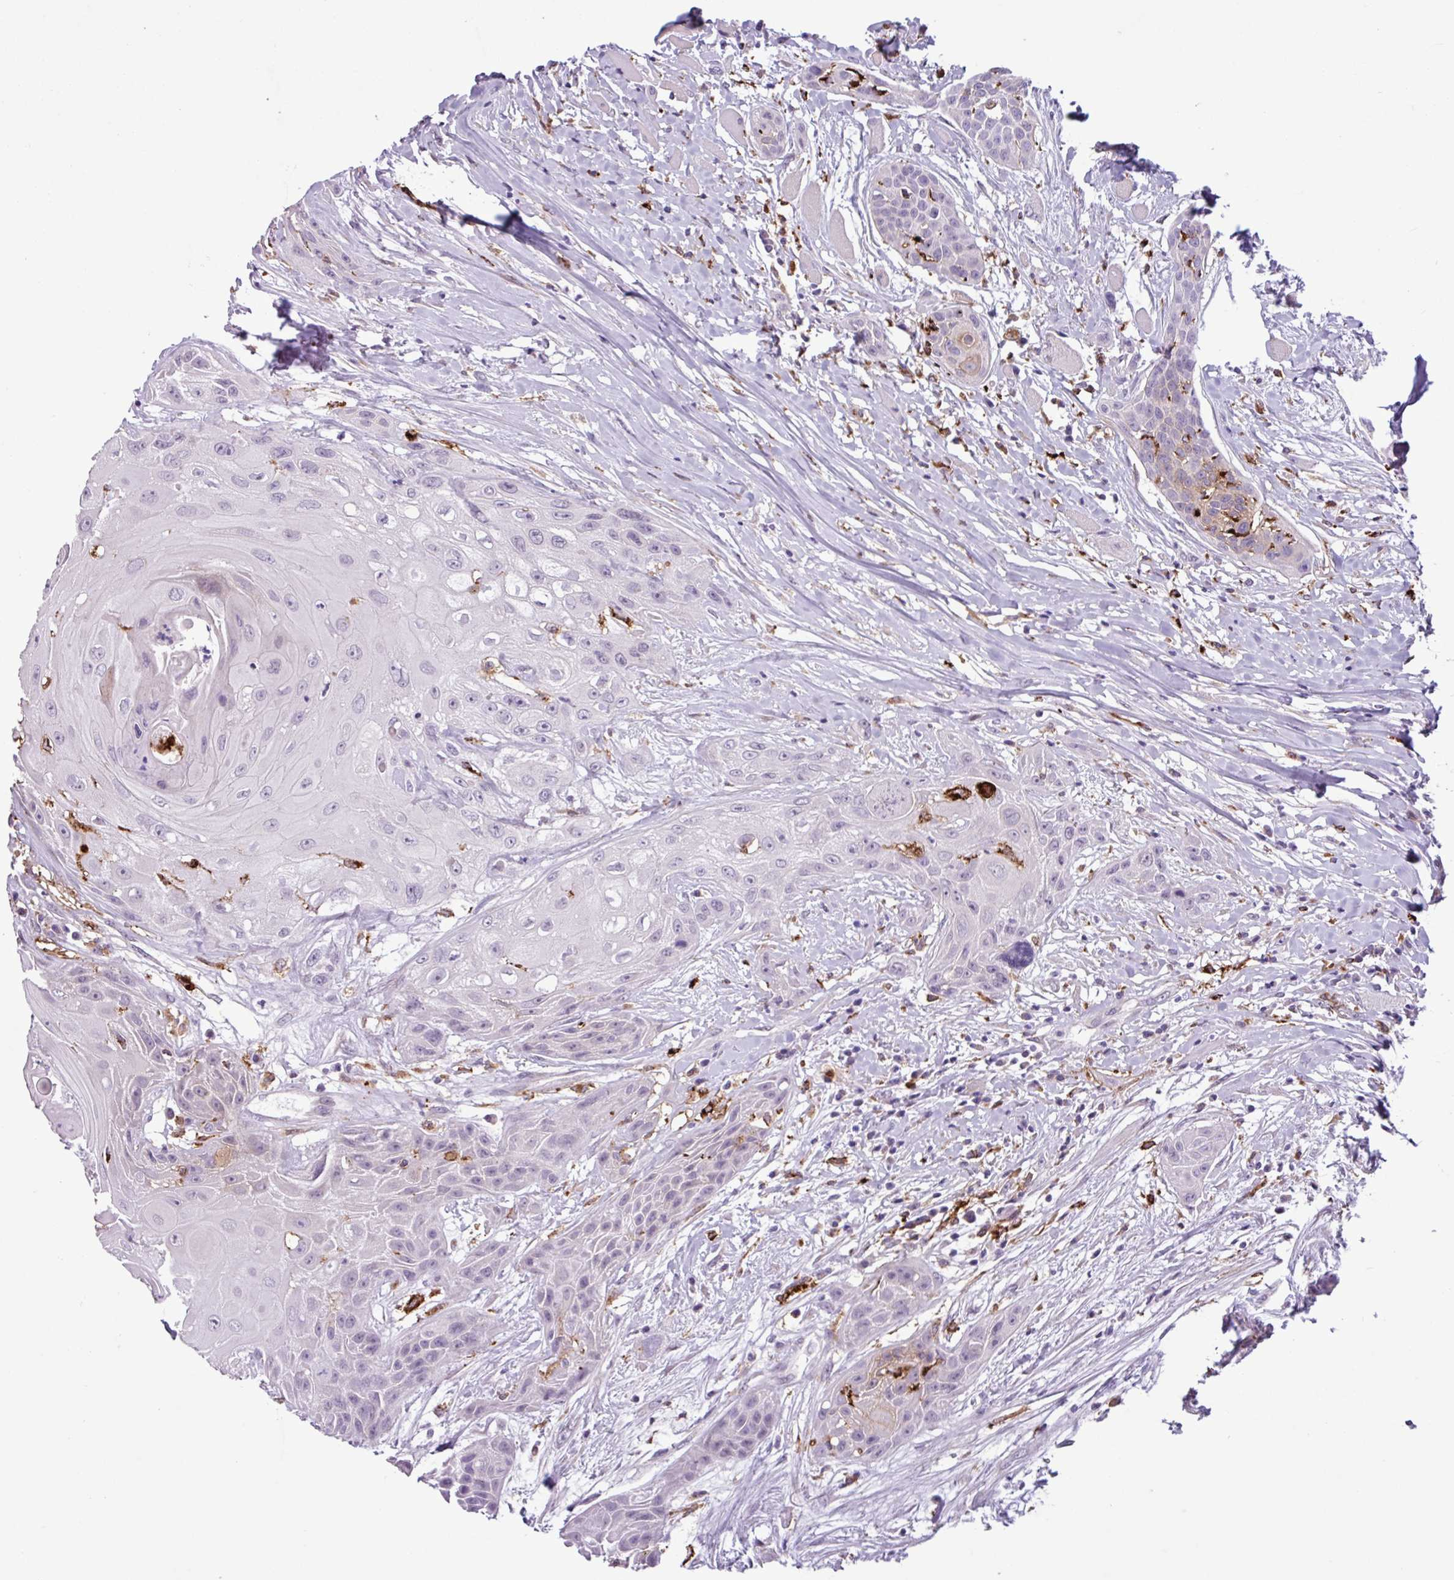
{"staining": {"intensity": "negative", "quantity": "none", "location": "none"}, "tissue": "head and neck cancer", "cell_type": "Tumor cells", "image_type": "cancer", "snomed": [{"axis": "morphology", "description": "Squamous cell carcinoma, NOS"}, {"axis": "topography", "description": "Head-Neck"}], "caption": "This is an immunohistochemistry (IHC) micrograph of human head and neck cancer. There is no positivity in tumor cells.", "gene": "C9orf24", "patient": {"sex": "female", "age": 73}}